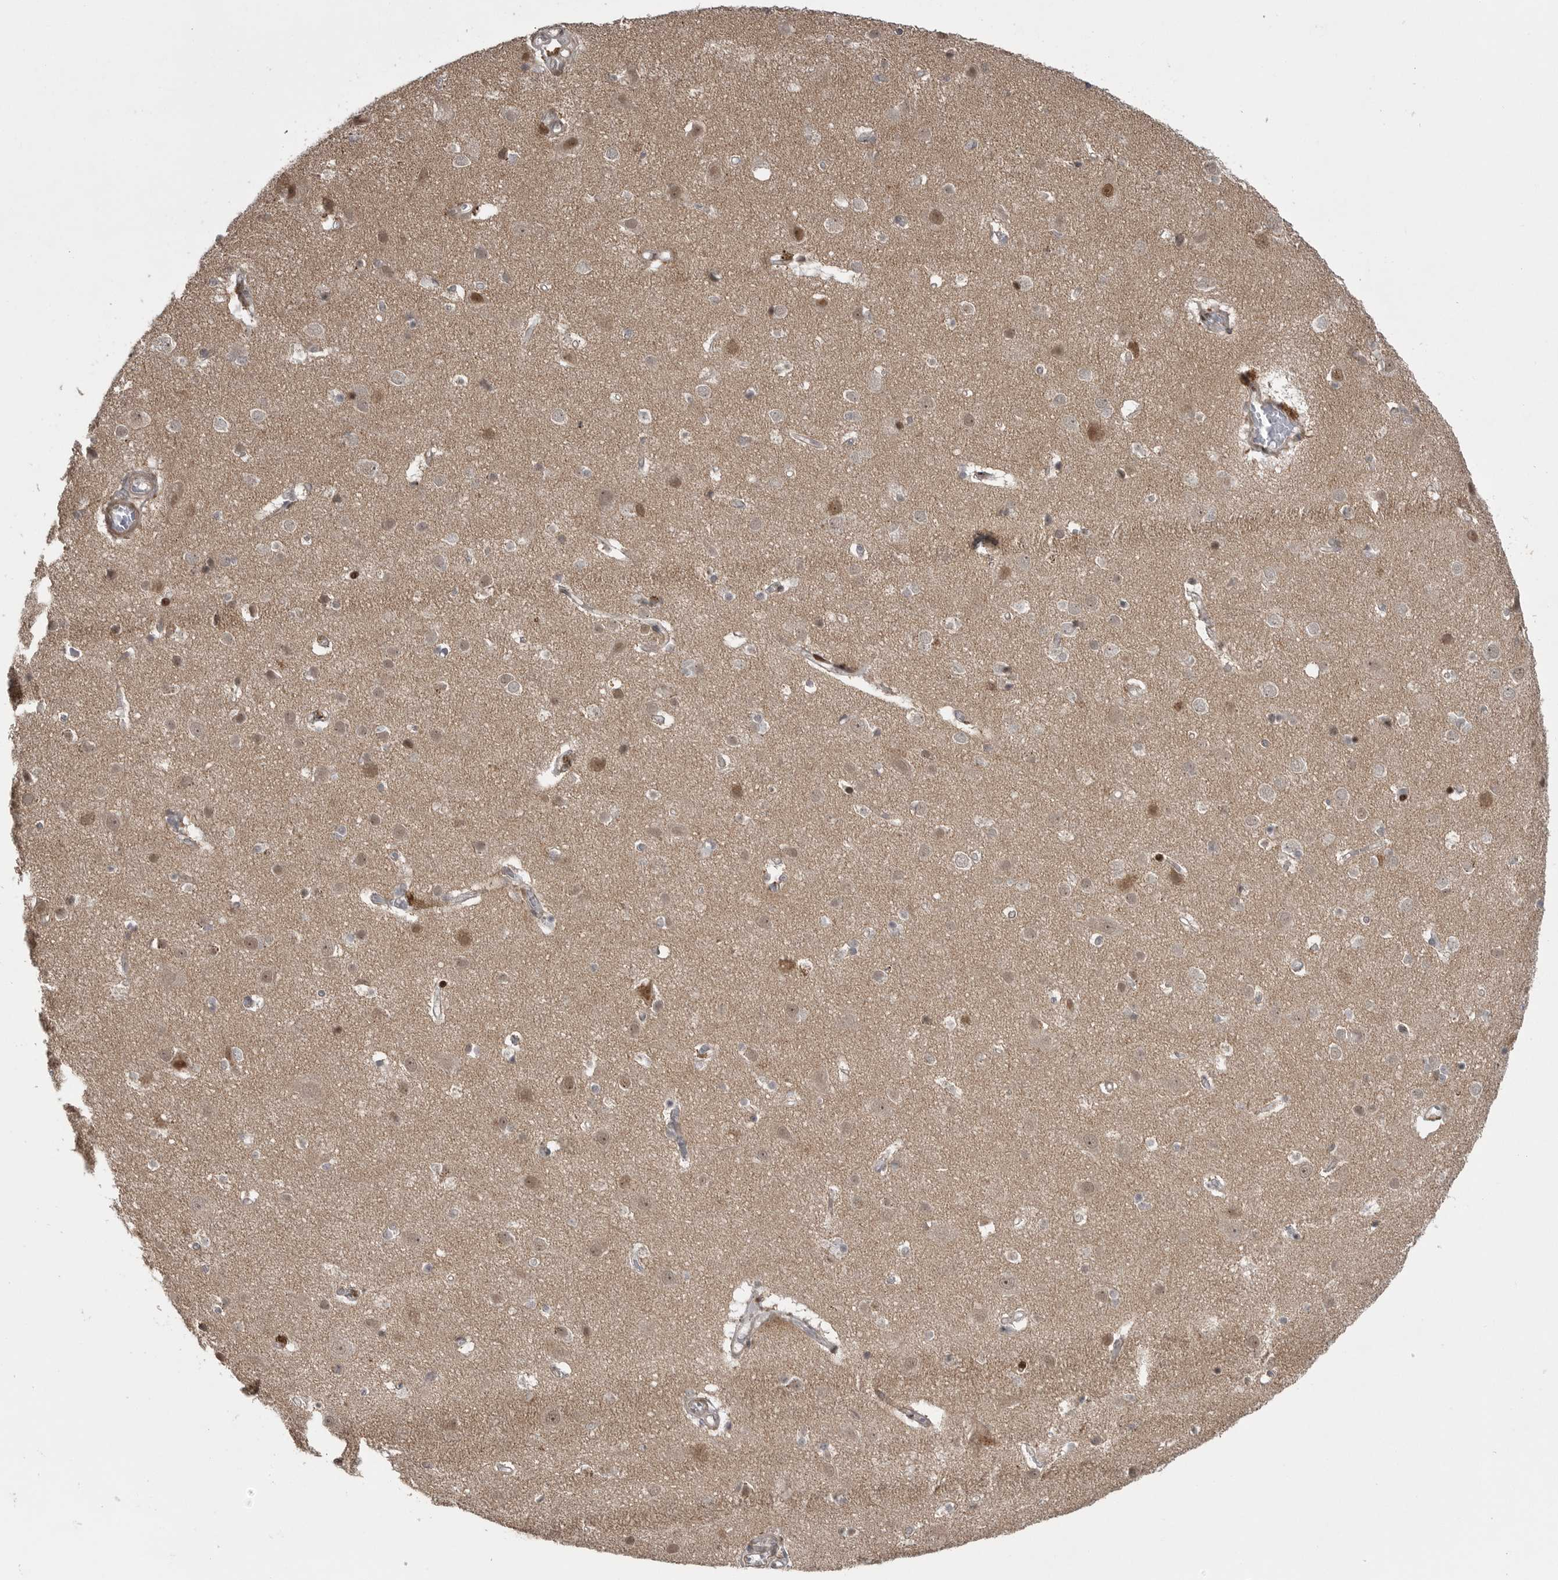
{"staining": {"intensity": "negative", "quantity": "none", "location": "none"}, "tissue": "cerebral cortex", "cell_type": "Endothelial cells", "image_type": "normal", "snomed": [{"axis": "morphology", "description": "Normal tissue, NOS"}, {"axis": "topography", "description": "Cerebral cortex"}], "caption": "Endothelial cells show no significant staining in normal cerebral cortex. The staining was performed using DAB to visualize the protein expression in brown, while the nuclei were stained in blue with hematoxylin (Magnification: 20x).", "gene": "PPP1R9A", "patient": {"sex": "male", "age": 54}}